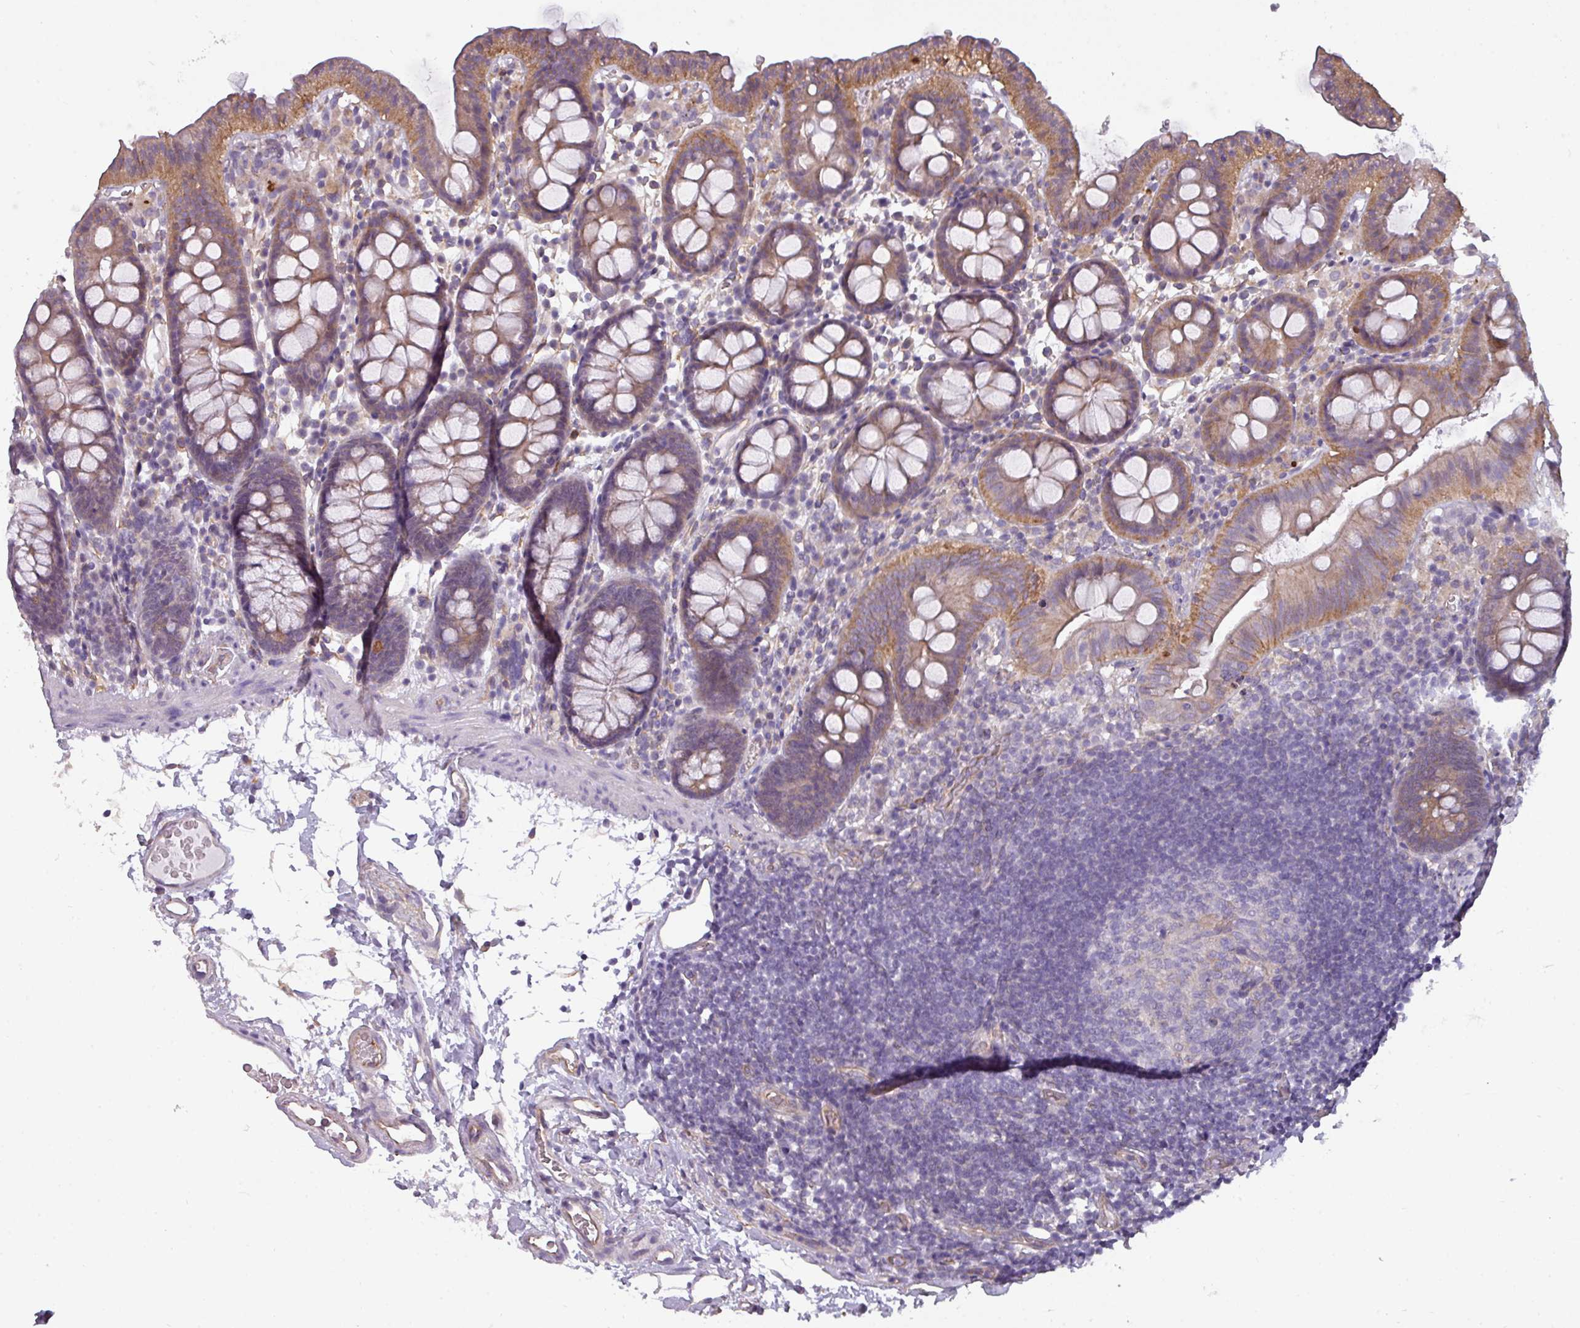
{"staining": {"intensity": "moderate", "quantity": ">75%", "location": "cytoplasmic/membranous"}, "tissue": "colon", "cell_type": "Endothelial cells", "image_type": "normal", "snomed": [{"axis": "morphology", "description": "Normal tissue, NOS"}, {"axis": "topography", "description": "Colon"}], "caption": "Unremarkable colon exhibits moderate cytoplasmic/membranous positivity in approximately >75% of endothelial cells (DAB (3,3'-diaminobenzidine) IHC, brown staining for protein, blue staining for nuclei)..", "gene": "BUD23", "patient": {"sex": "male", "age": 75}}